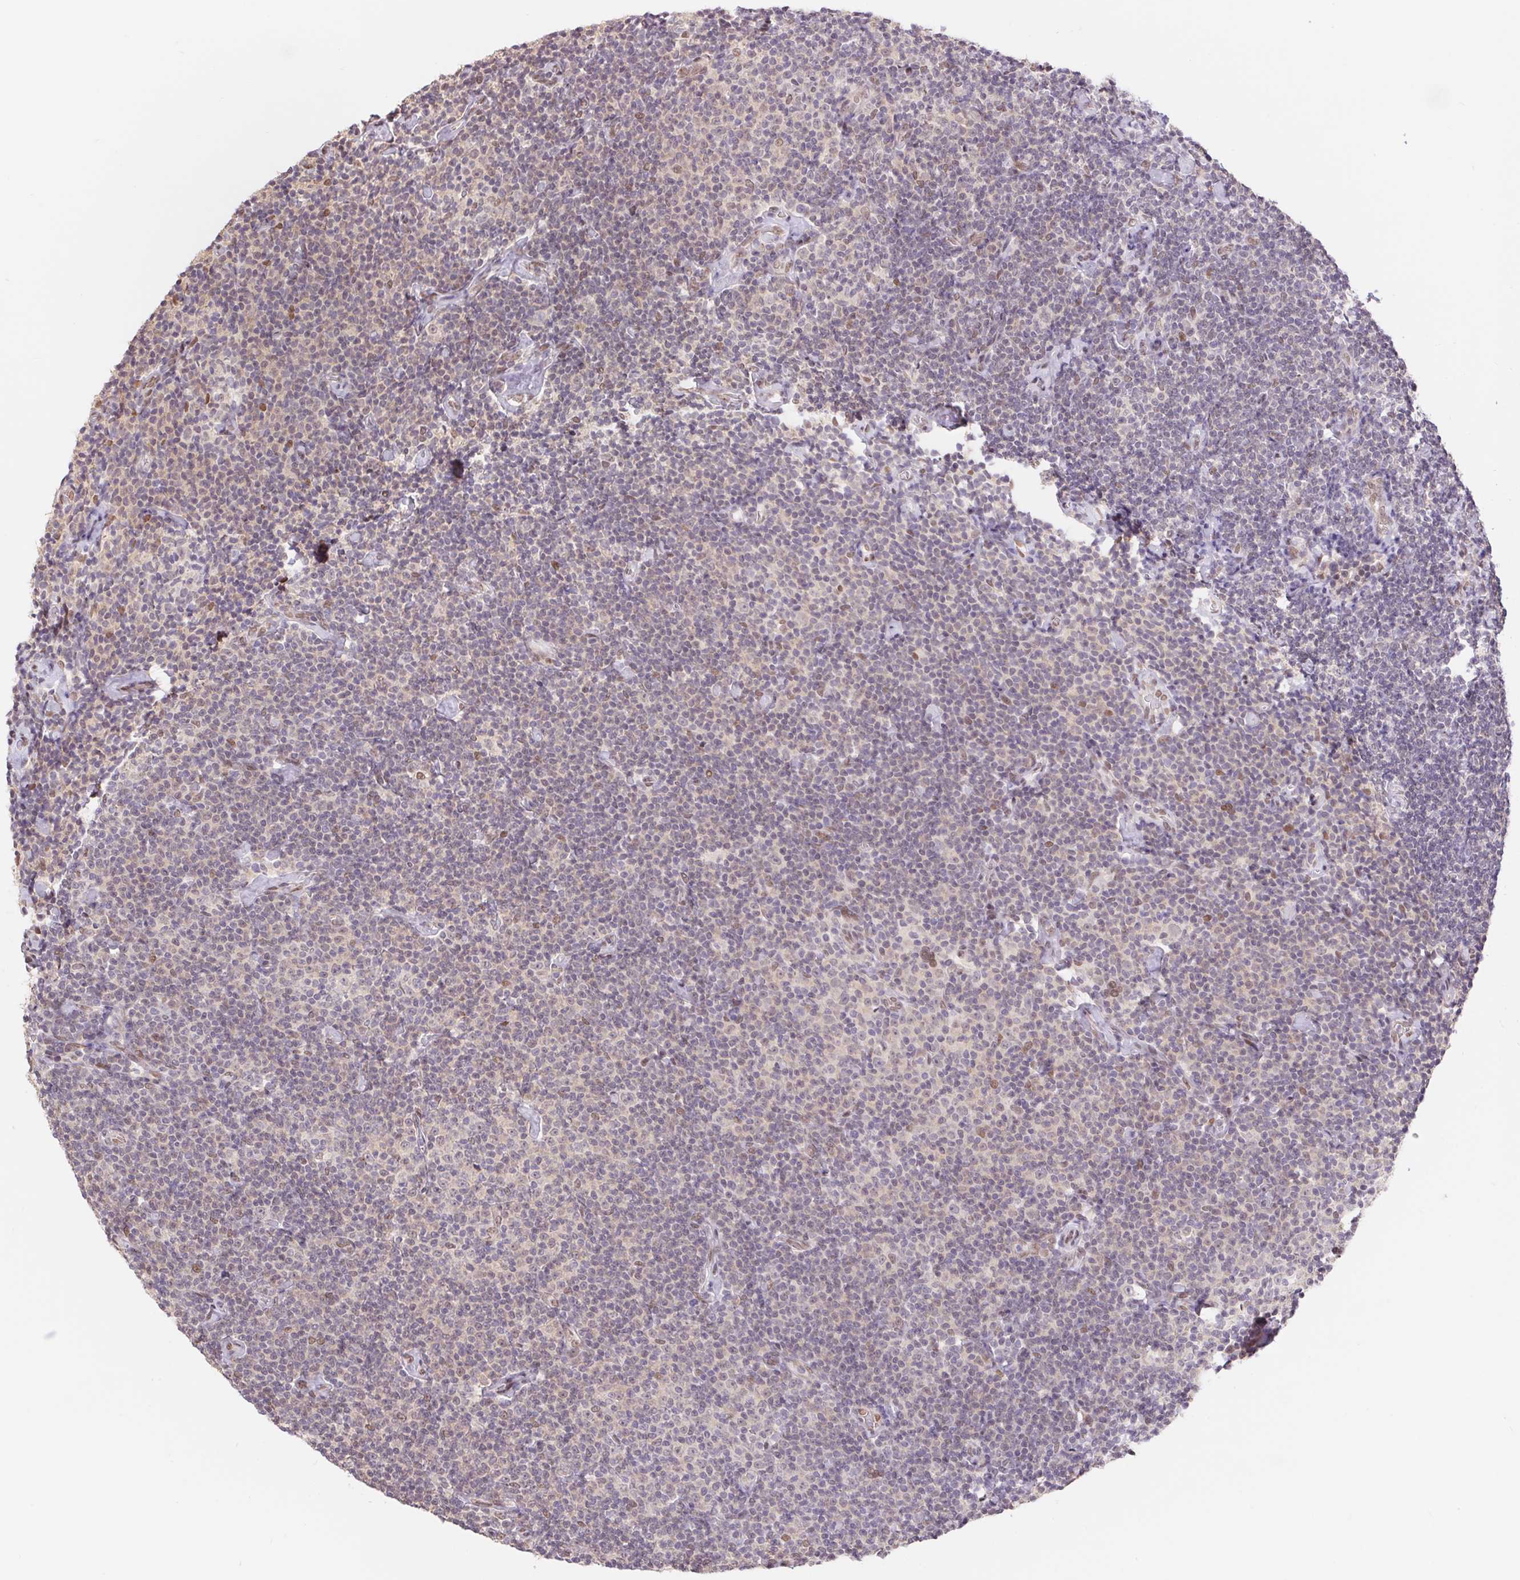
{"staining": {"intensity": "weak", "quantity": "<25%", "location": "nuclear"}, "tissue": "lymphoma", "cell_type": "Tumor cells", "image_type": "cancer", "snomed": [{"axis": "morphology", "description": "Malignant lymphoma, non-Hodgkin's type, Low grade"}, {"axis": "topography", "description": "Lymph node"}], "caption": "Tumor cells show no significant protein positivity in lymphoma.", "gene": "CAND1", "patient": {"sex": "male", "age": 81}}